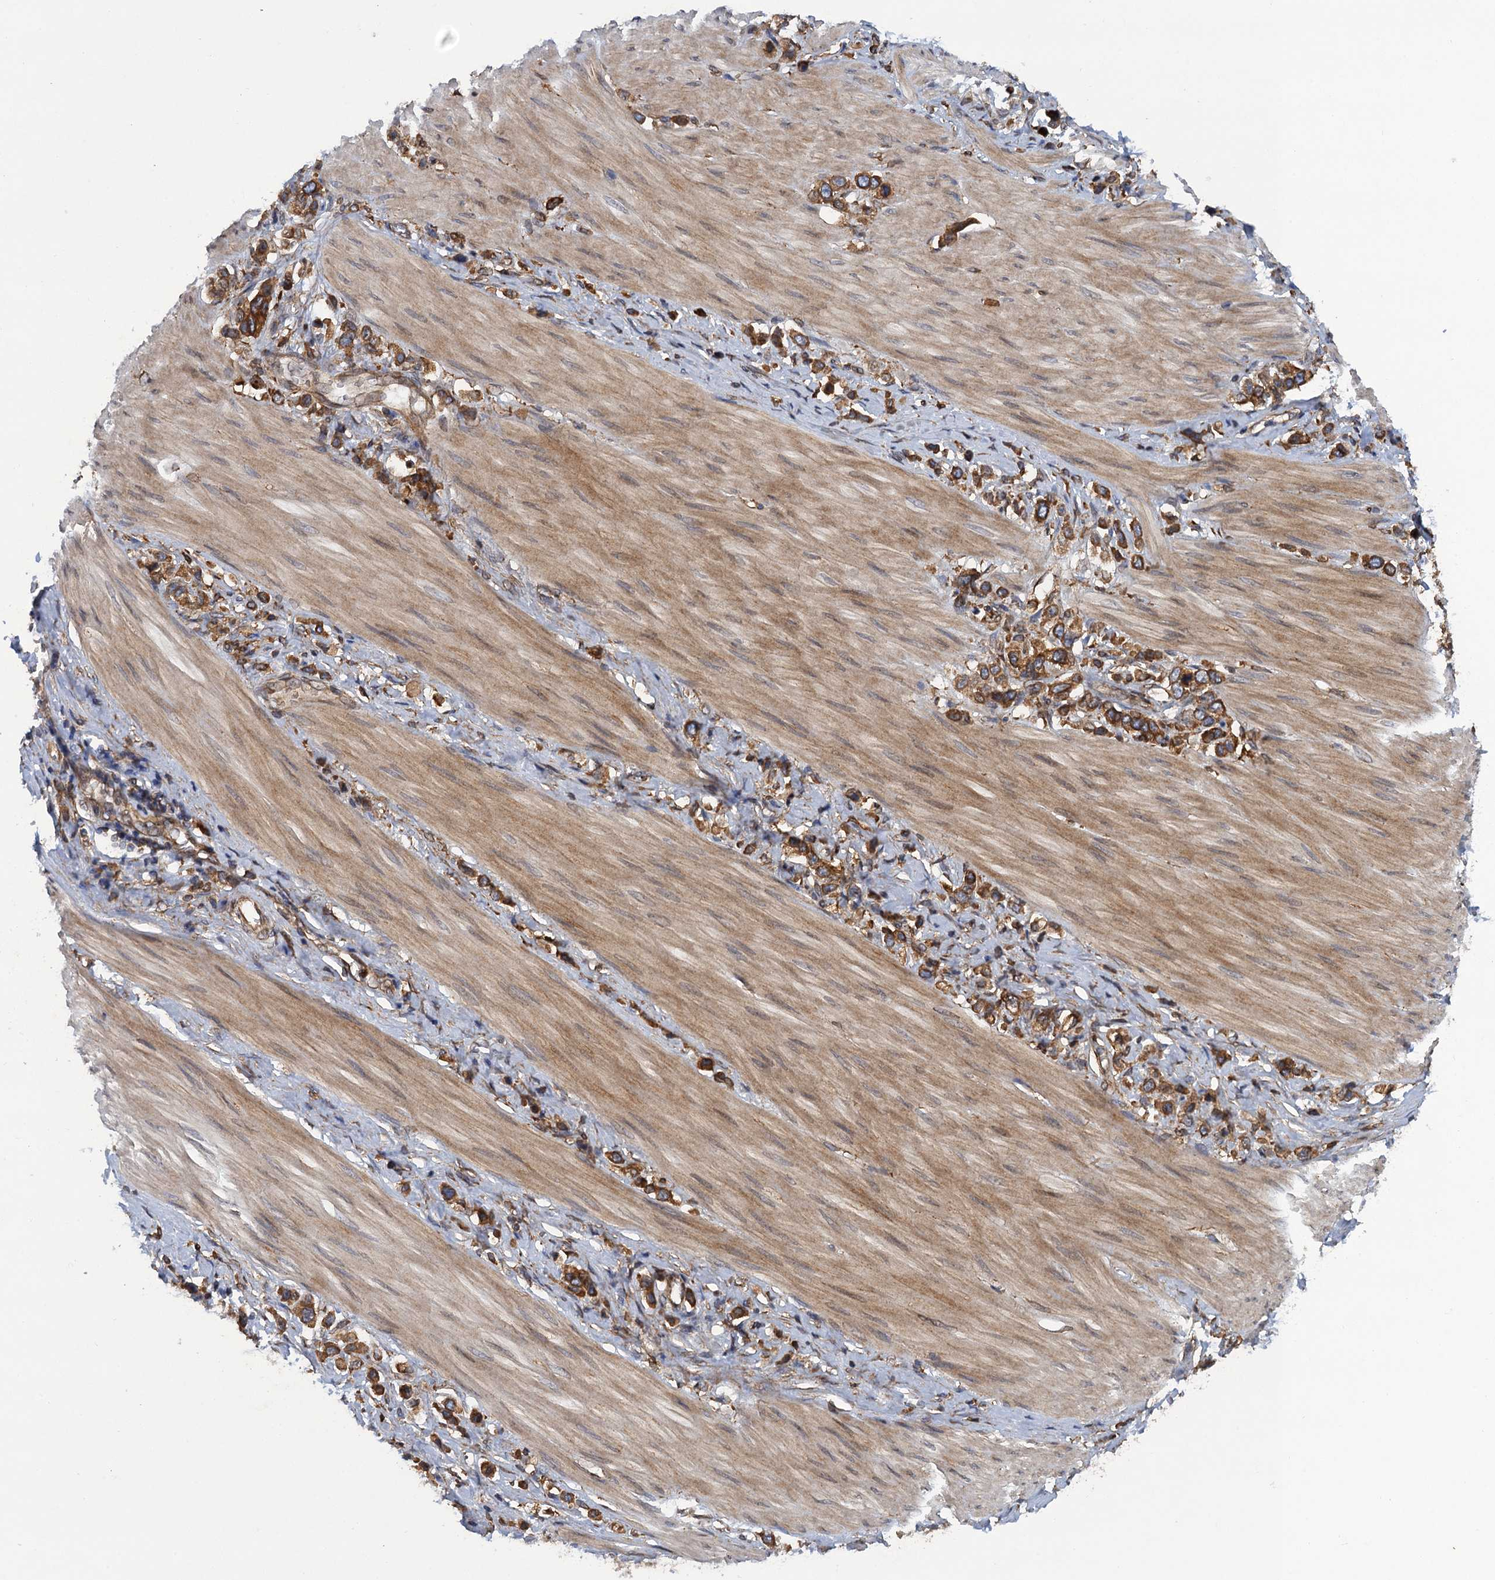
{"staining": {"intensity": "strong", "quantity": ">75%", "location": "cytoplasmic/membranous"}, "tissue": "stomach cancer", "cell_type": "Tumor cells", "image_type": "cancer", "snomed": [{"axis": "morphology", "description": "Adenocarcinoma, NOS"}, {"axis": "topography", "description": "Stomach"}], "caption": "Stomach adenocarcinoma was stained to show a protein in brown. There is high levels of strong cytoplasmic/membranous expression in approximately >75% of tumor cells.", "gene": "ARMC5", "patient": {"sex": "female", "age": 65}}